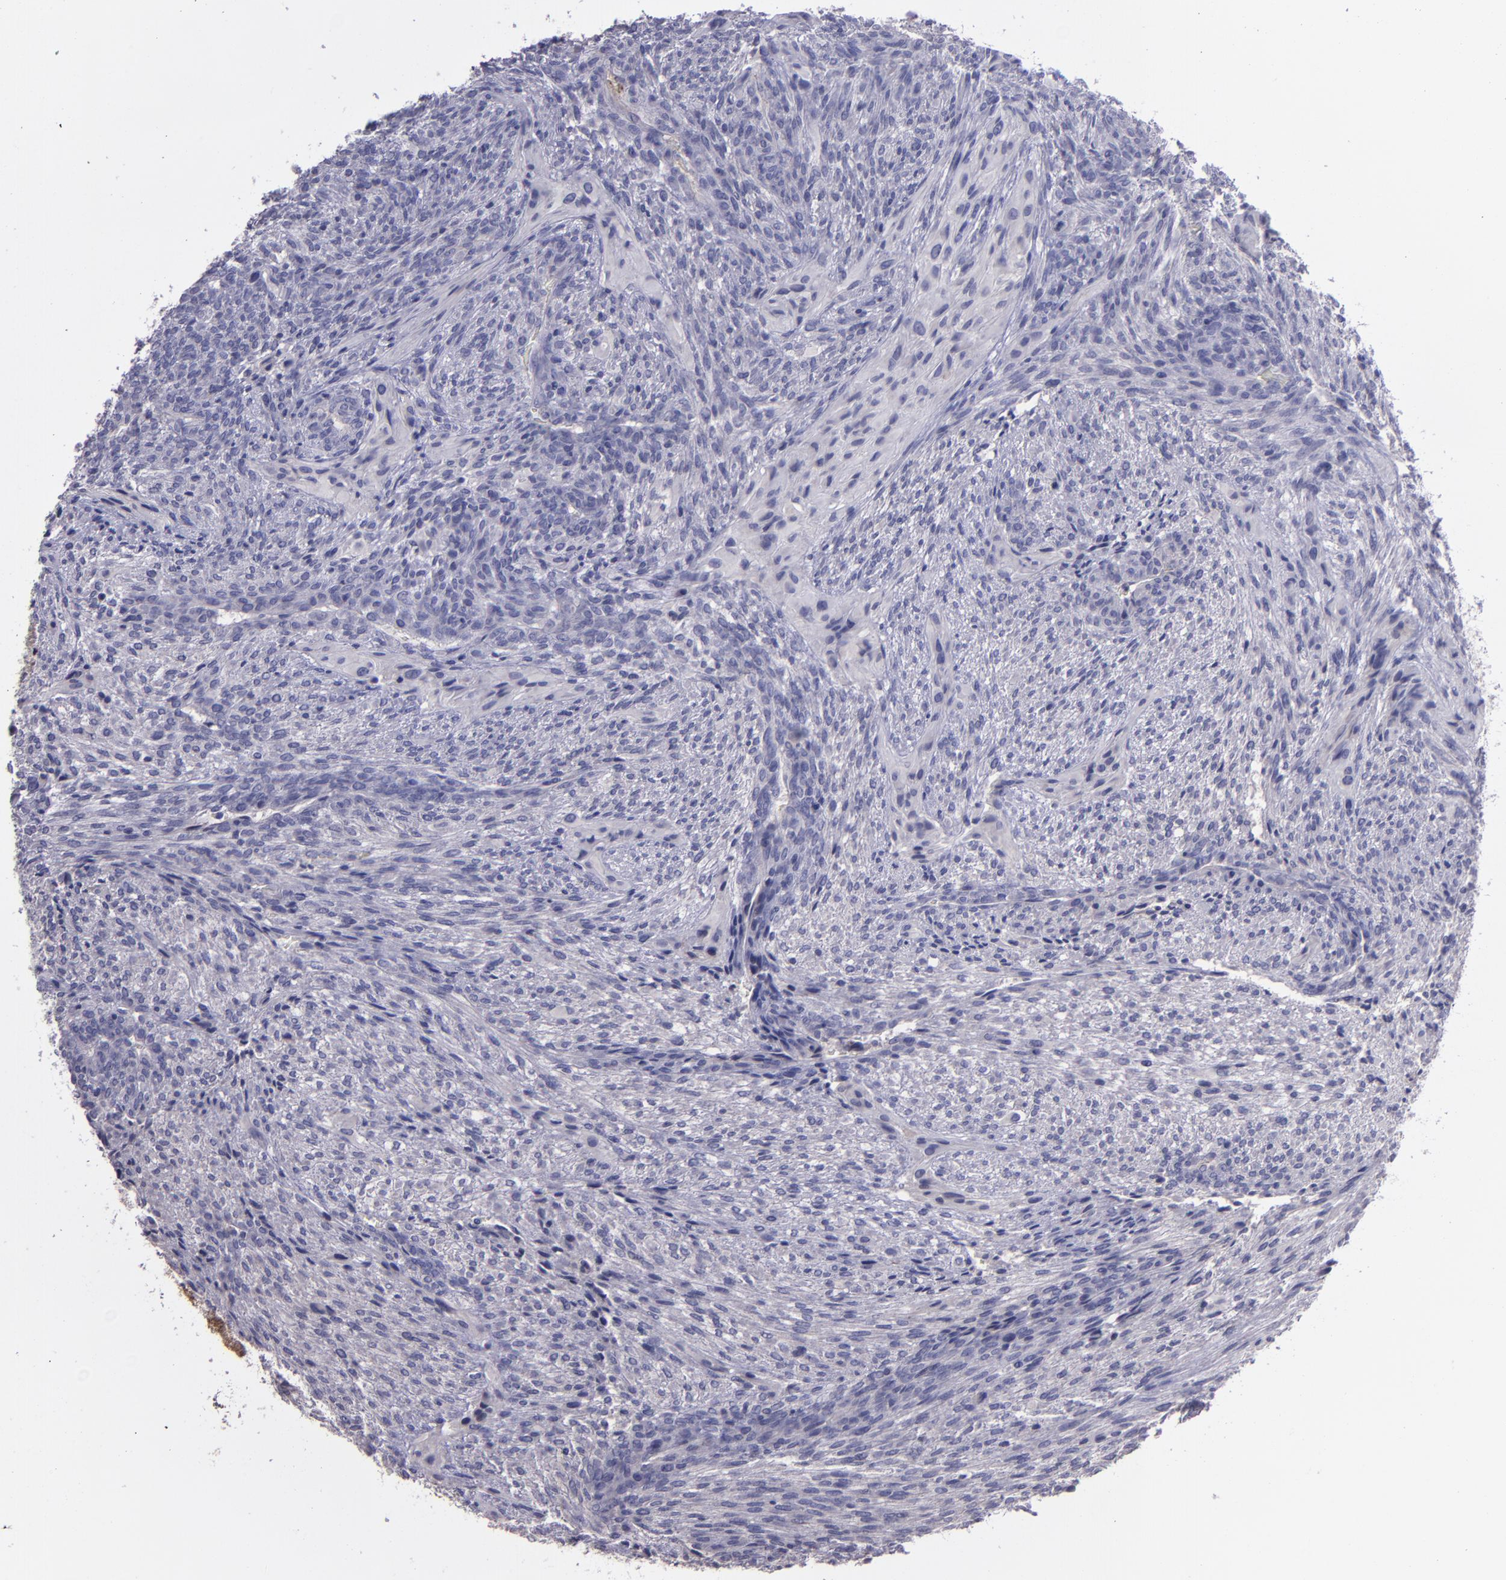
{"staining": {"intensity": "negative", "quantity": "none", "location": "none"}, "tissue": "glioma", "cell_type": "Tumor cells", "image_type": "cancer", "snomed": [{"axis": "morphology", "description": "Glioma, malignant, High grade"}, {"axis": "topography", "description": "Cerebral cortex"}], "caption": "The micrograph exhibits no significant positivity in tumor cells of glioma.", "gene": "MASP1", "patient": {"sex": "female", "age": 55}}